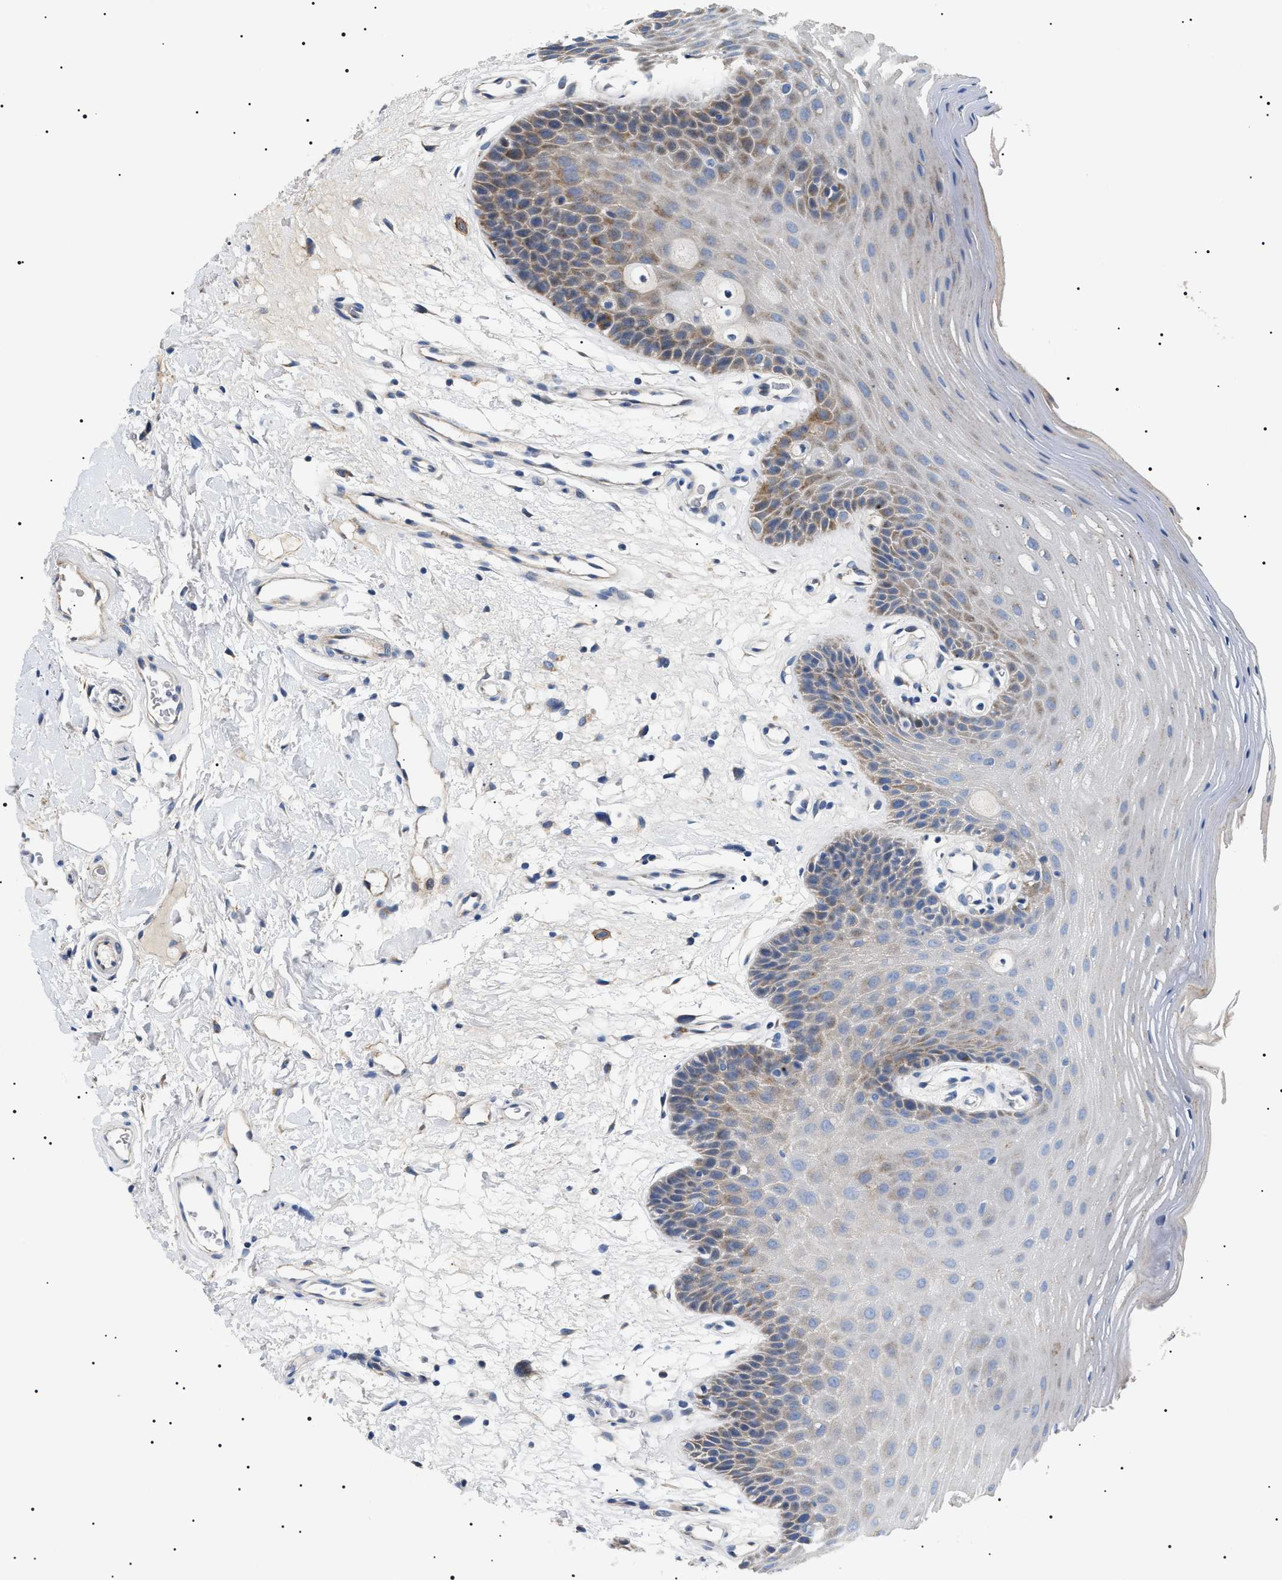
{"staining": {"intensity": "moderate", "quantity": "<25%", "location": "cytoplasmic/membranous"}, "tissue": "oral mucosa", "cell_type": "Squamous epithelial cells", "image_type": "normal", "snomed": [{"axis": "morphology", "description": "Normal tissue, NOS"}, {"axis": "morphology", "description": "Squamous cell carcinoma, NOS"}, {"axis": "topography", "description": "Oral tissue"}, {"axis": "topography", "description": "Head-Neck"}], "caption": "High-magnification brightfield microscopy of normal oral mucosa stained with DAB (brown) and counterstained with hematoxylin (blue). squamous epithelial cells exhibit moderate cytoplasmic/membranous positivity is seen in approximately<25% of cells.", "gene": "TMEM222", "patient": {"sex": "male", "age": 71}}